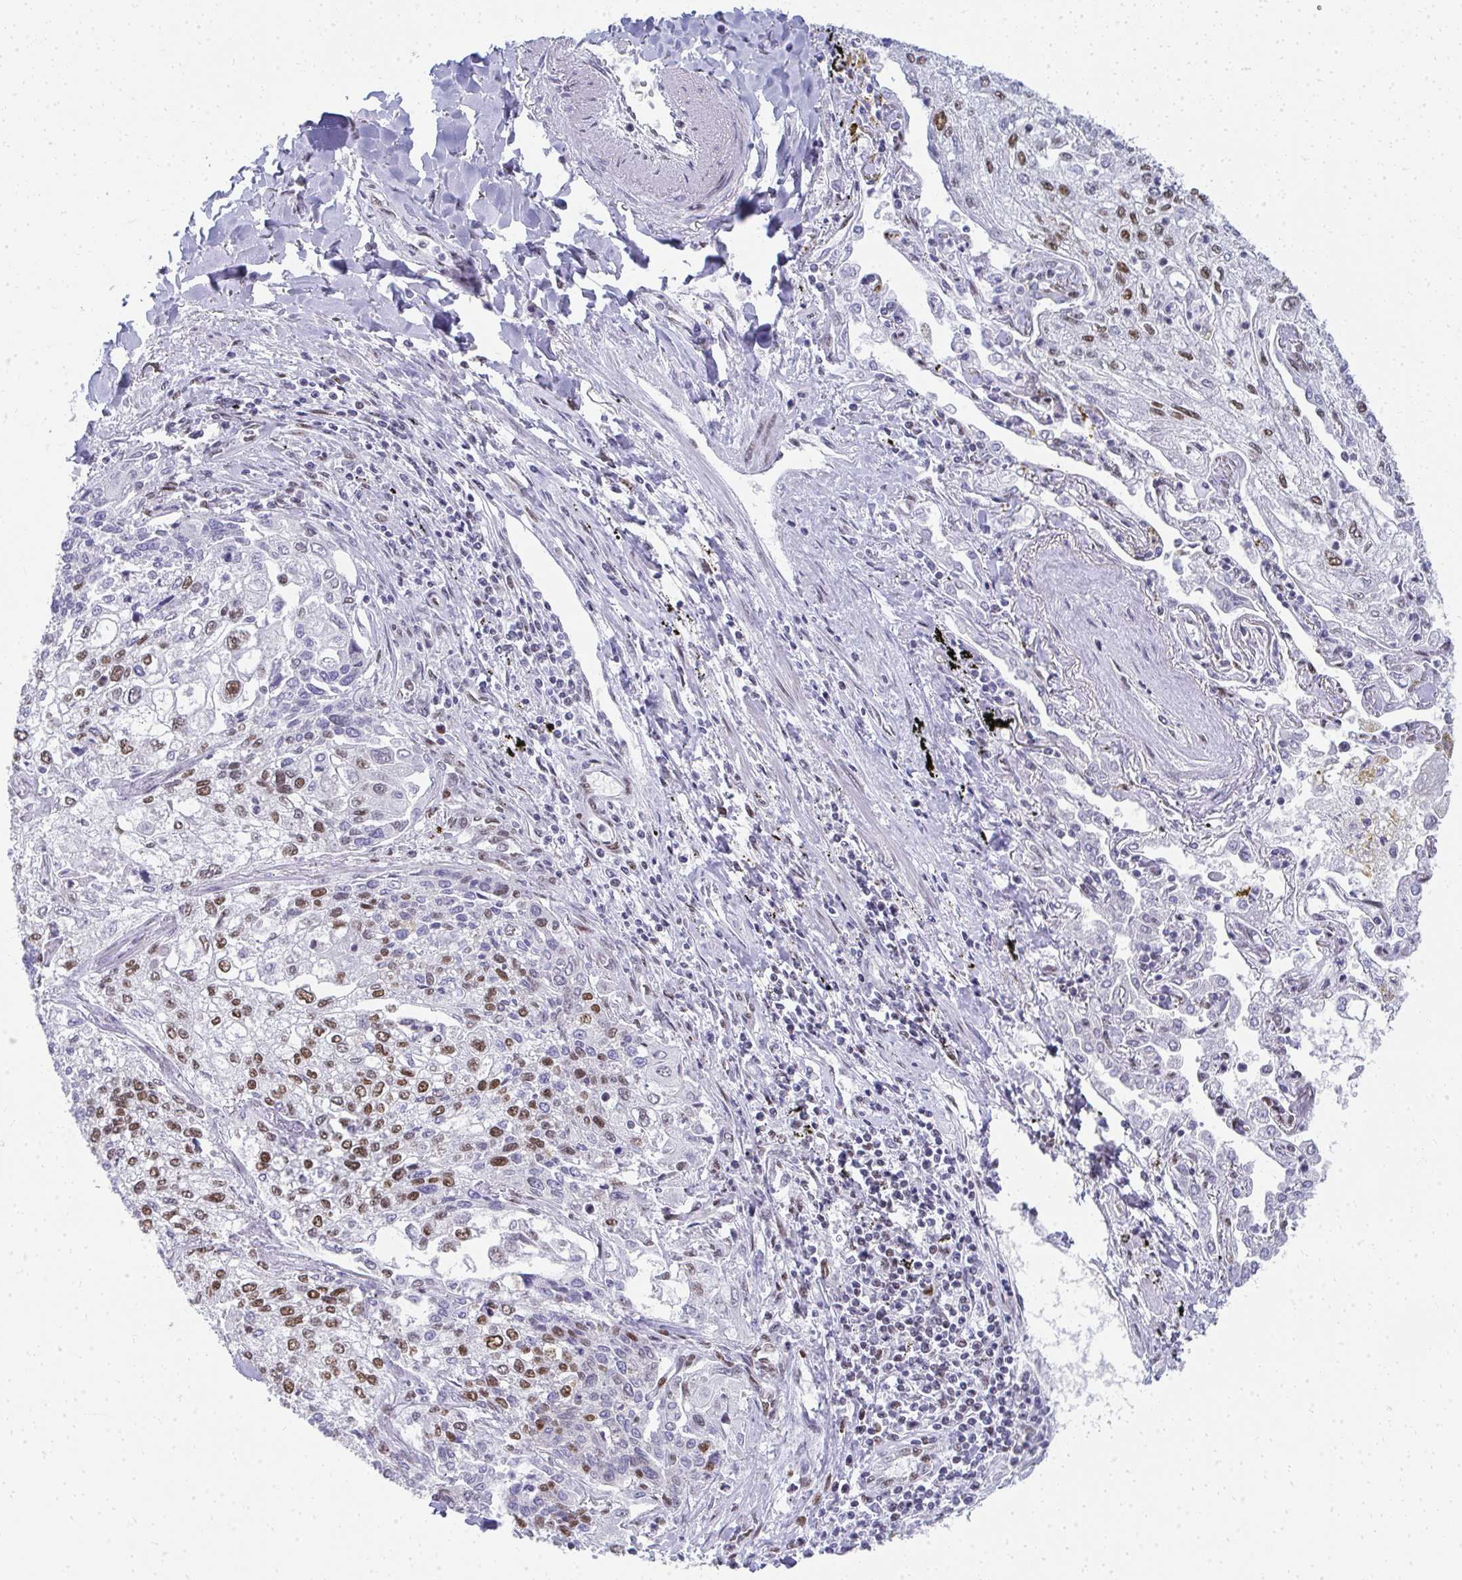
{"staining": {"intensity": "moderate", "quantity": "25%-75%", "location": "nuclear"}, "tissue": "lung cancer", "cell_type": "Tumor cells", "image_type": "cancer", "snomed": [{"axis": "morphology", "description": "Squamous cell carcinoma, NOS"}, {"axis": "topography", "description": "Lung"}], "caption": "High-power microscopy captured an IHC image of lung squamous cell carcinoma, revealing moderate nuclear staining in about 25%-75% of tumor cells.", "gene": "CREBBP", "patient": {"sex": "male", "age": 74}}